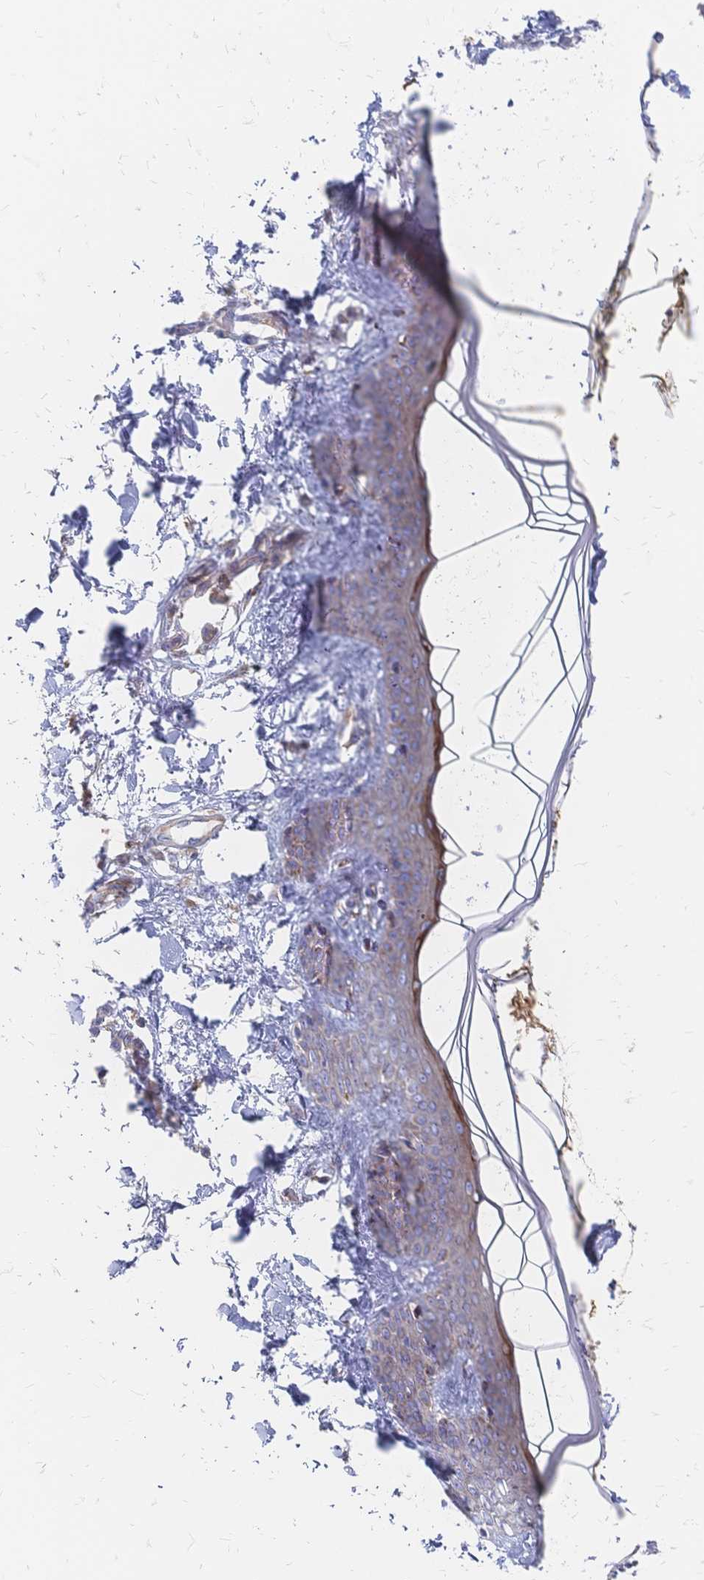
{"staining": {"intensity": "moderate", "quantity": ">75%", "location": "cytoplasmic/membranous"}, "tissue": "skin", "cell_type": "Fibroblasts", "image_type": "normal", "snomed": [{"axis": "morphology", "description": "Normal tissue, NOS"}, {"axis": "topography", "description": "Skin"}], "caption": "IHC histopathology image of benign skin: human skin stained using immunohistochemistry shows medium levels of moderate protein expression localized specifically in the cytoplasmic/membranous of fibroblasts, appearing as a cytoplasmic/membranous brown color.", "gene": "SORBS1", "patient": {"sex": "female", "age": 34}}